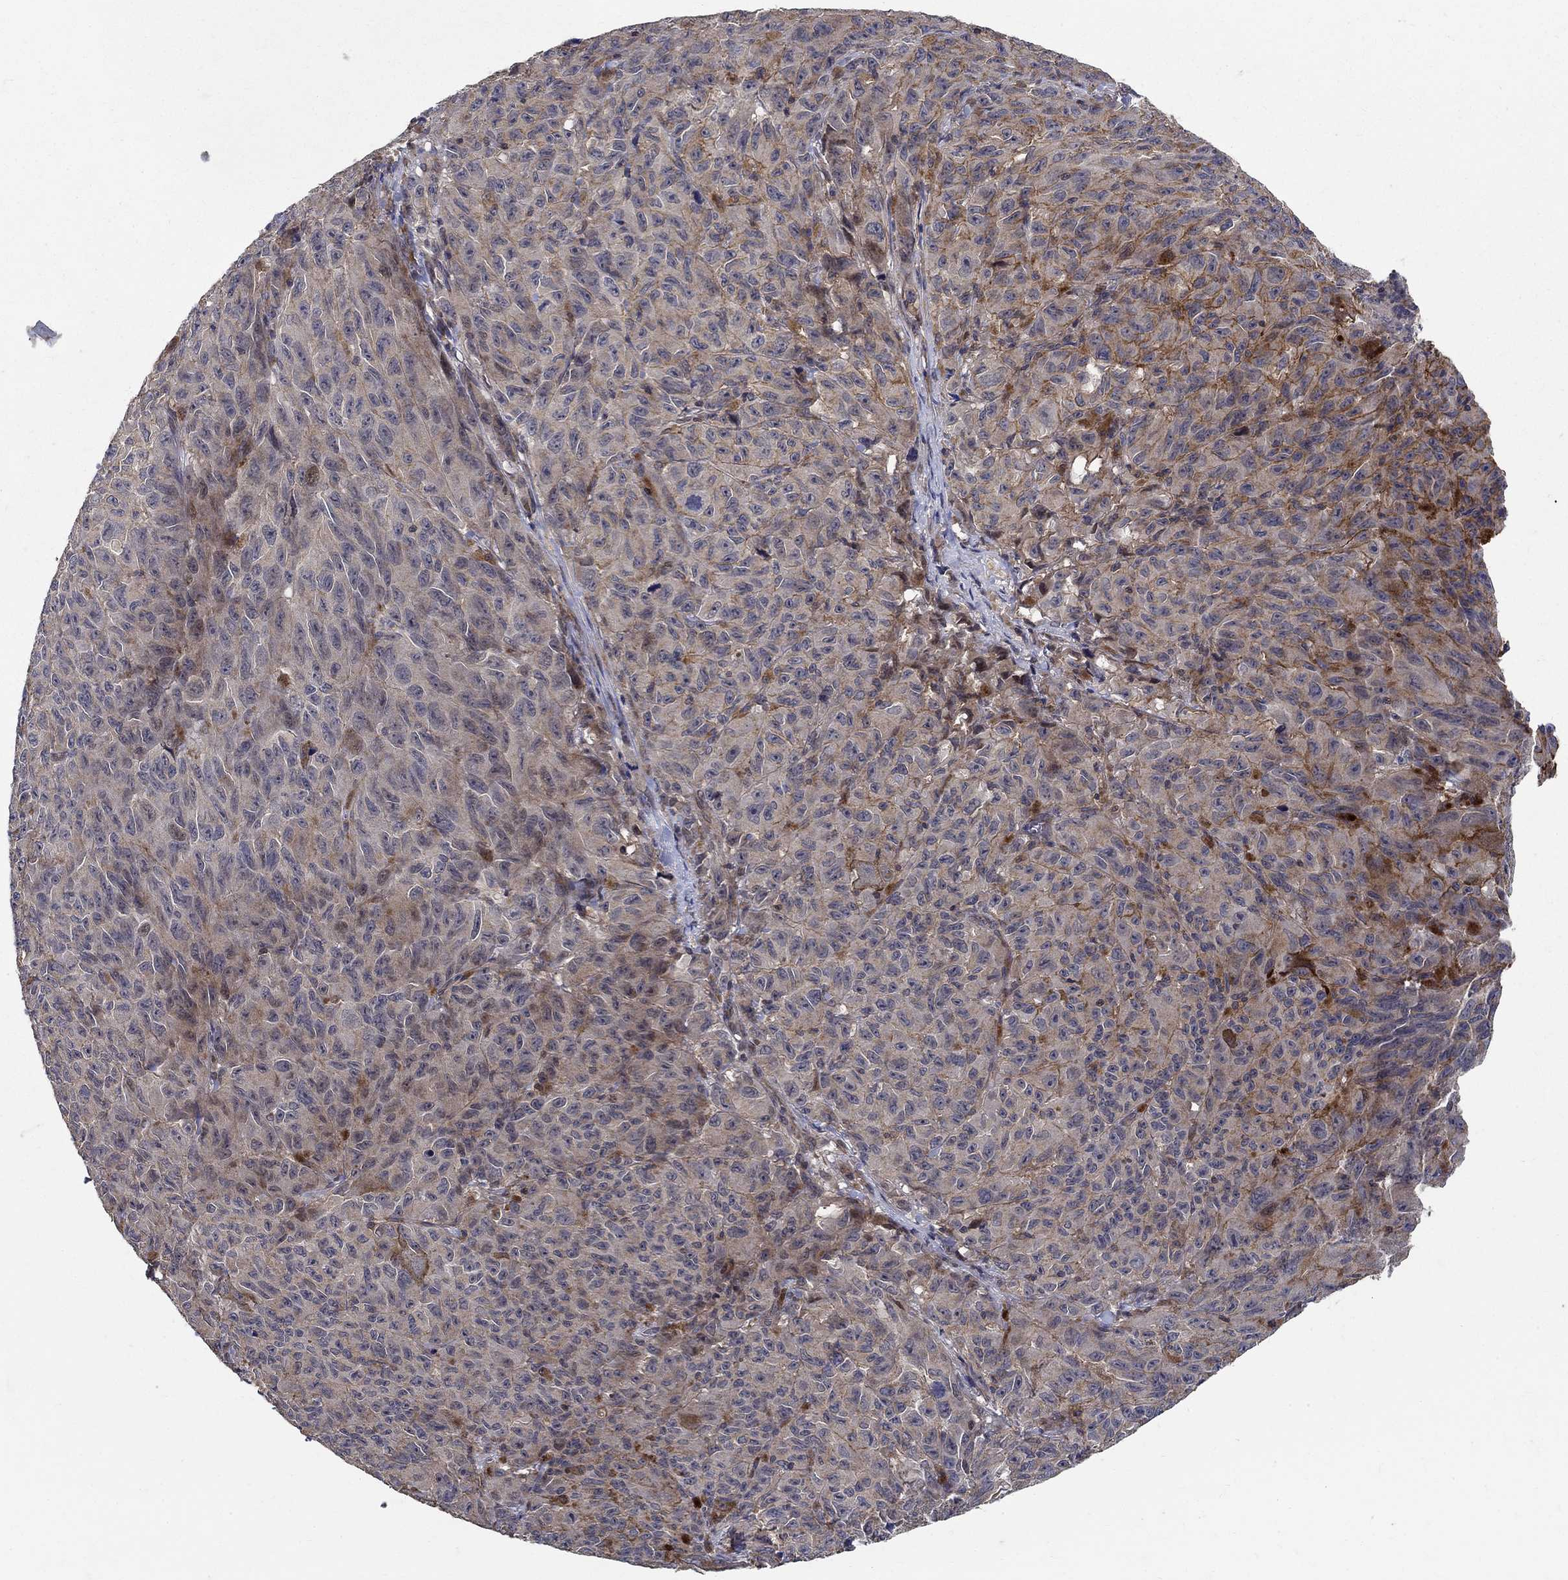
{"staining": {"intensity": "negative", "quantity": "none", "location": "none"}, "tissue": "melanoma", "cell_type": "Tumor cells", "image_type": "cancer", "snomed": [{"axis": "morphology", "description": "Malignant melanoma, NOS"}, {"axis": "topography", "description": "Vulva, labia, clitoris and Bartholin´s gland, NO"}], "caption": "There is no significant staining in tumor cells of melanoma.", "gene": "ZNF594", "patient": {"sex": "female", "age": 75}}